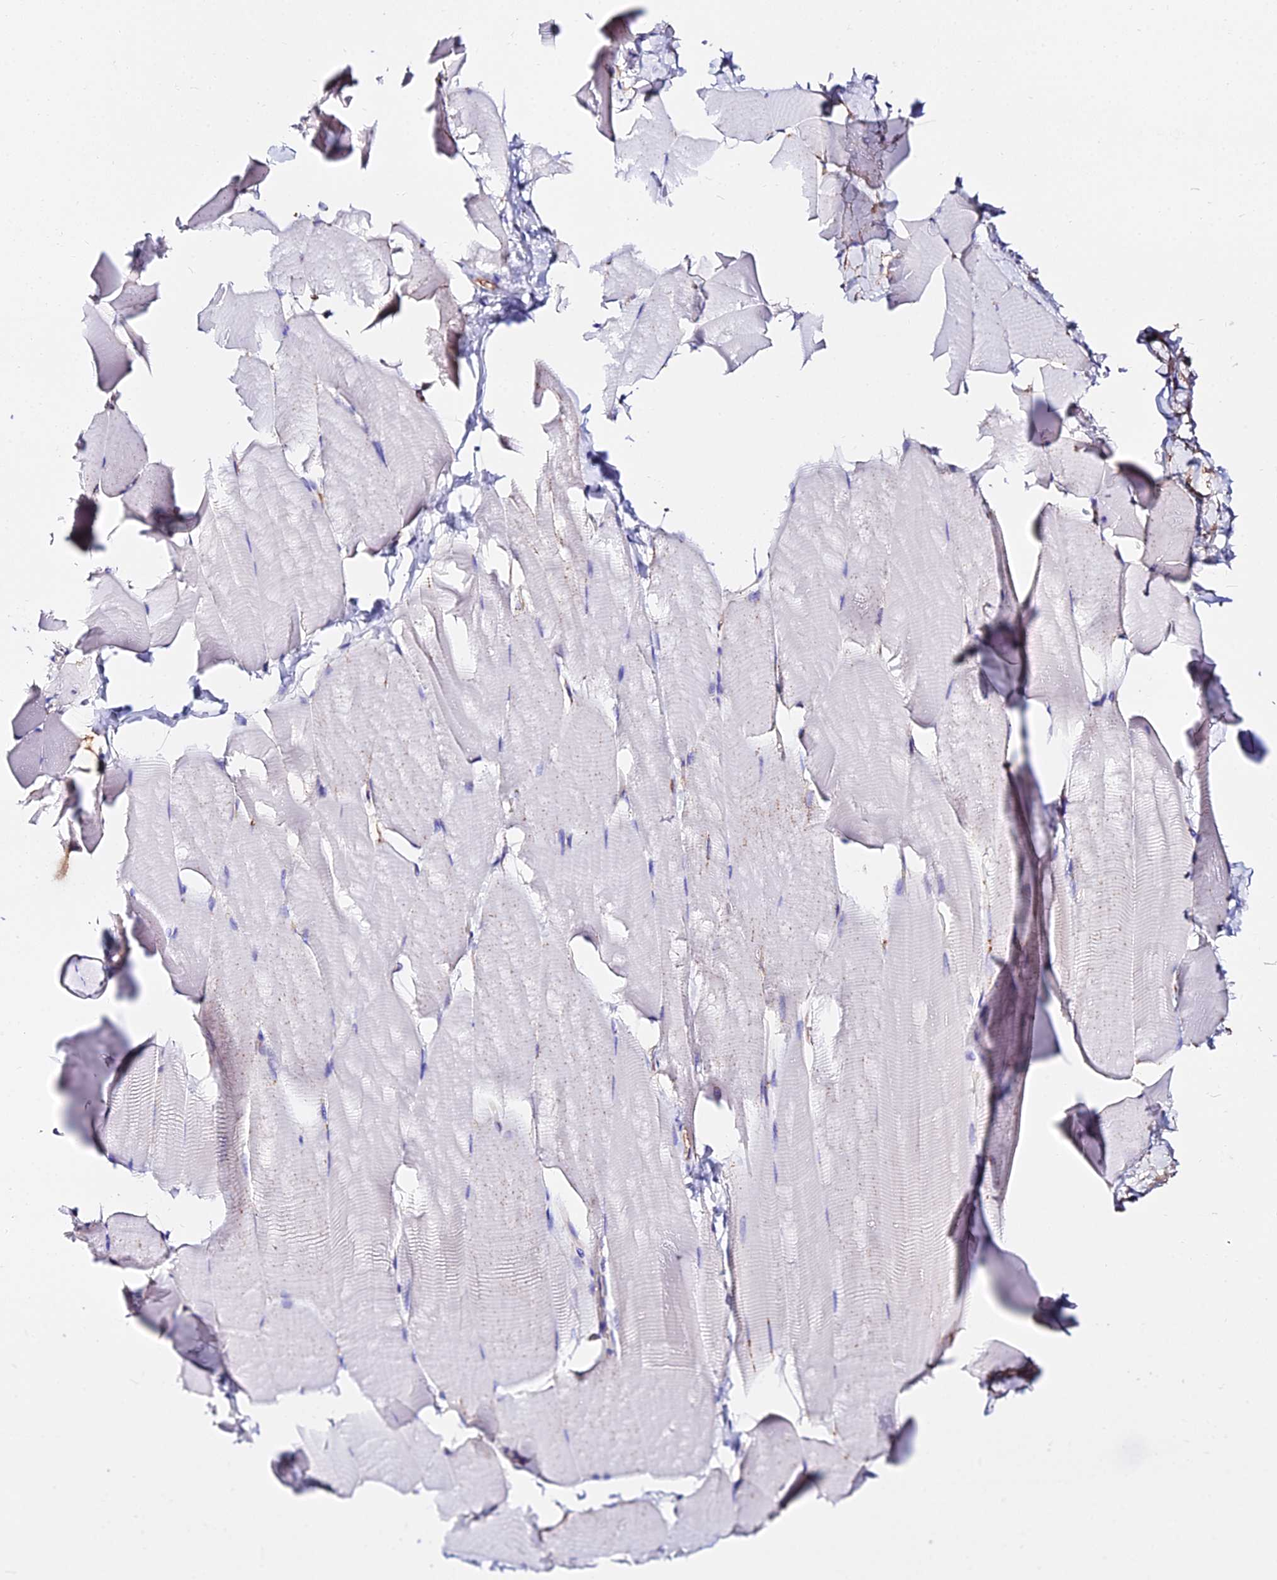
{"staining": {"intensity": "negative", "quantity": "none", "location": "none"}, "tissue": "skeletal muscle", "cell_type": "Myocytes", "image_type": "normal", "snomed": [{"axis": "morphology", "description": "Normal tissue, NOS"}, {"axis": "topography", "description": "Skeletal muscle"}], "caption": "The image displays no significant staining in myocytes of skeletal muscle. Brightfield microscopy of immunohistochemistry stained with DAB (3,3'-diaminobenzidine) (brown) and hematoxylin (blue), captured at high magnification.", "gene": "DAW1", "patient": {"sex": "male", "age": 25}}